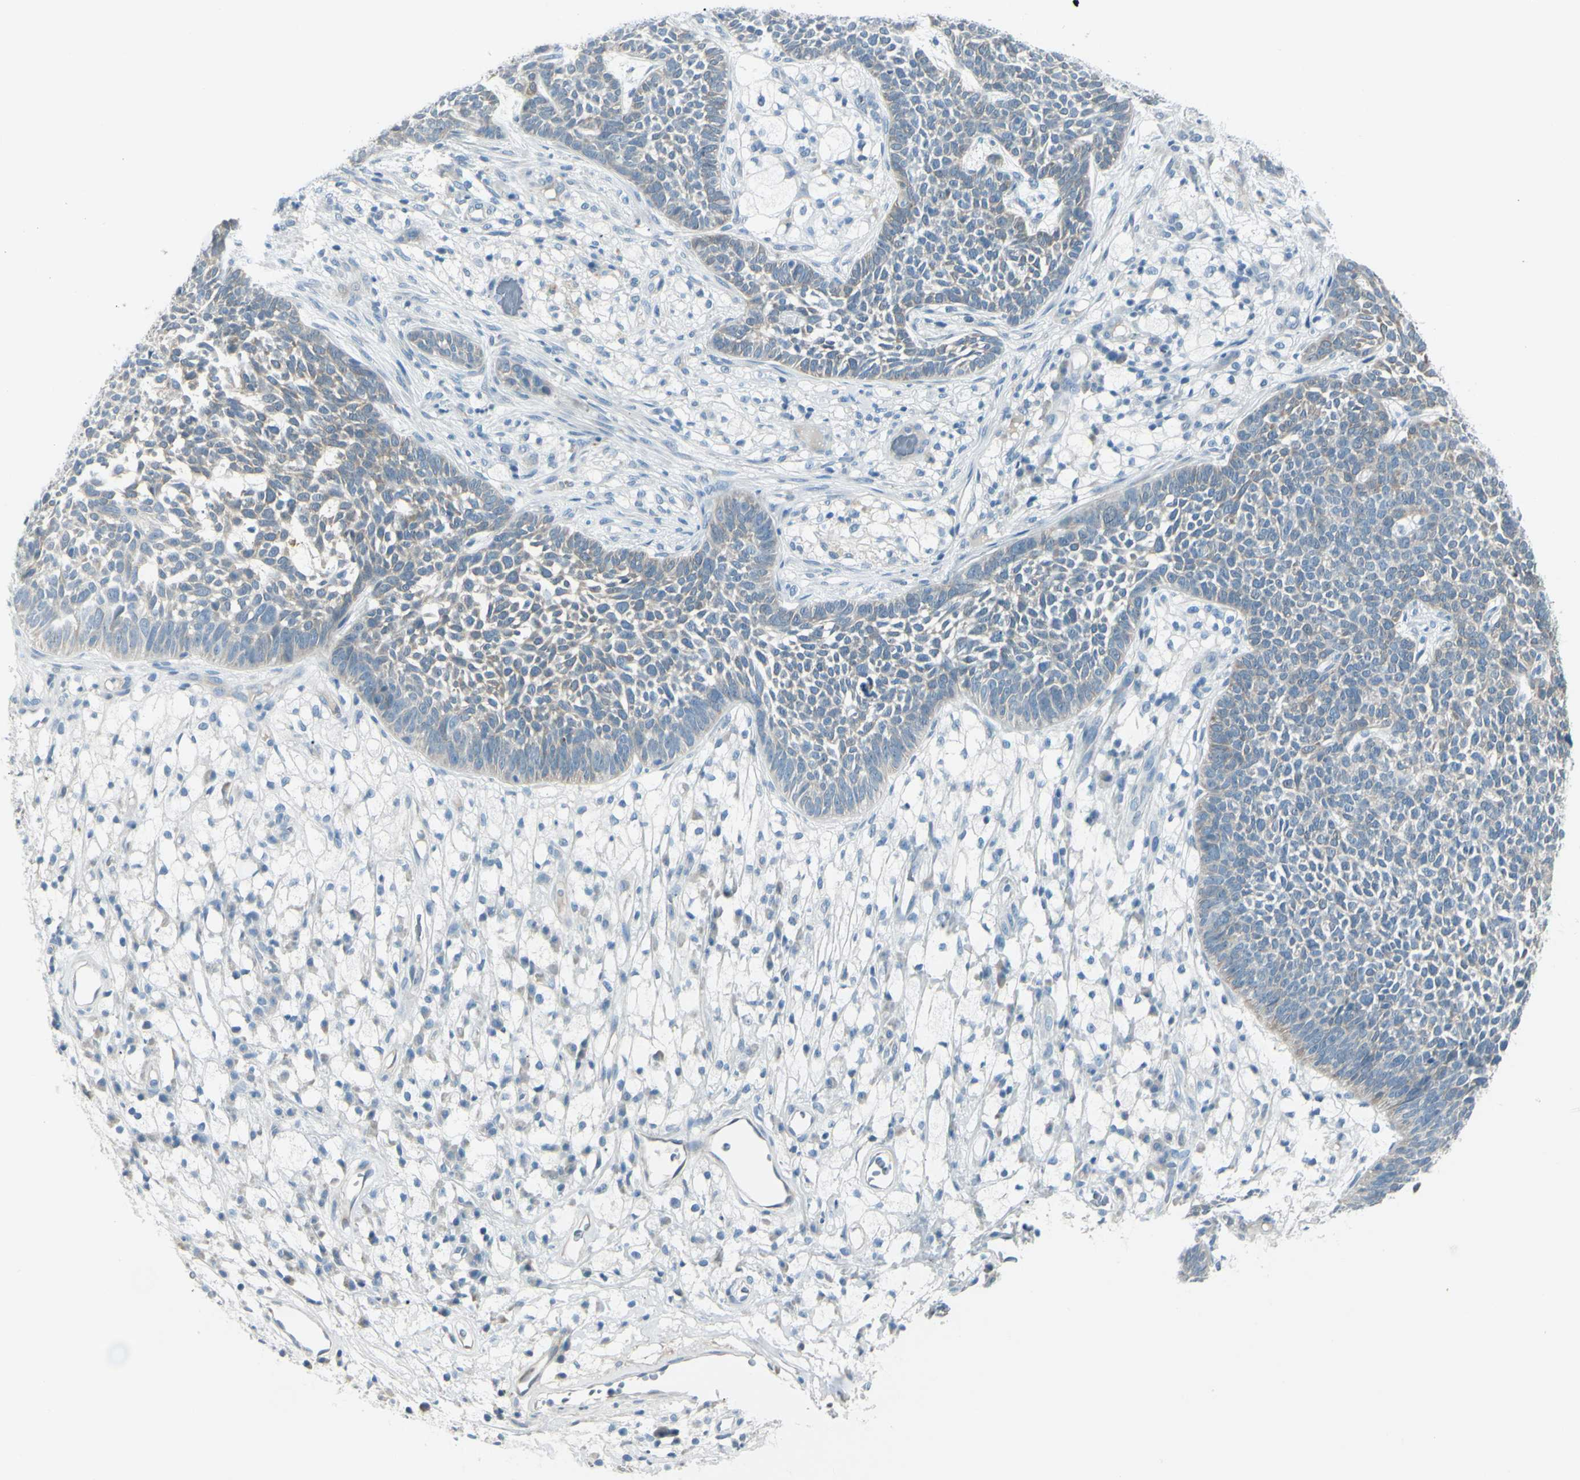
{"staining": {"intensity": "weak", "quantity": "<25%", "location": "cytoplasmic/membranous"}, "tissue": "skin cancer", "cell_type": "Tumor cells", "image_type": "cancer", "snomed": [{"axis": "morphology", "description": "Basal cell carcinoma"}, {"axis": "topography", "description": "Skin"}], "caption": "Protein analysis of basal cell carcinoma (skin) displays no significant staining in tumor cells.", "gene": "GPR34", "patient": {"sex": "female", "age": 84}}